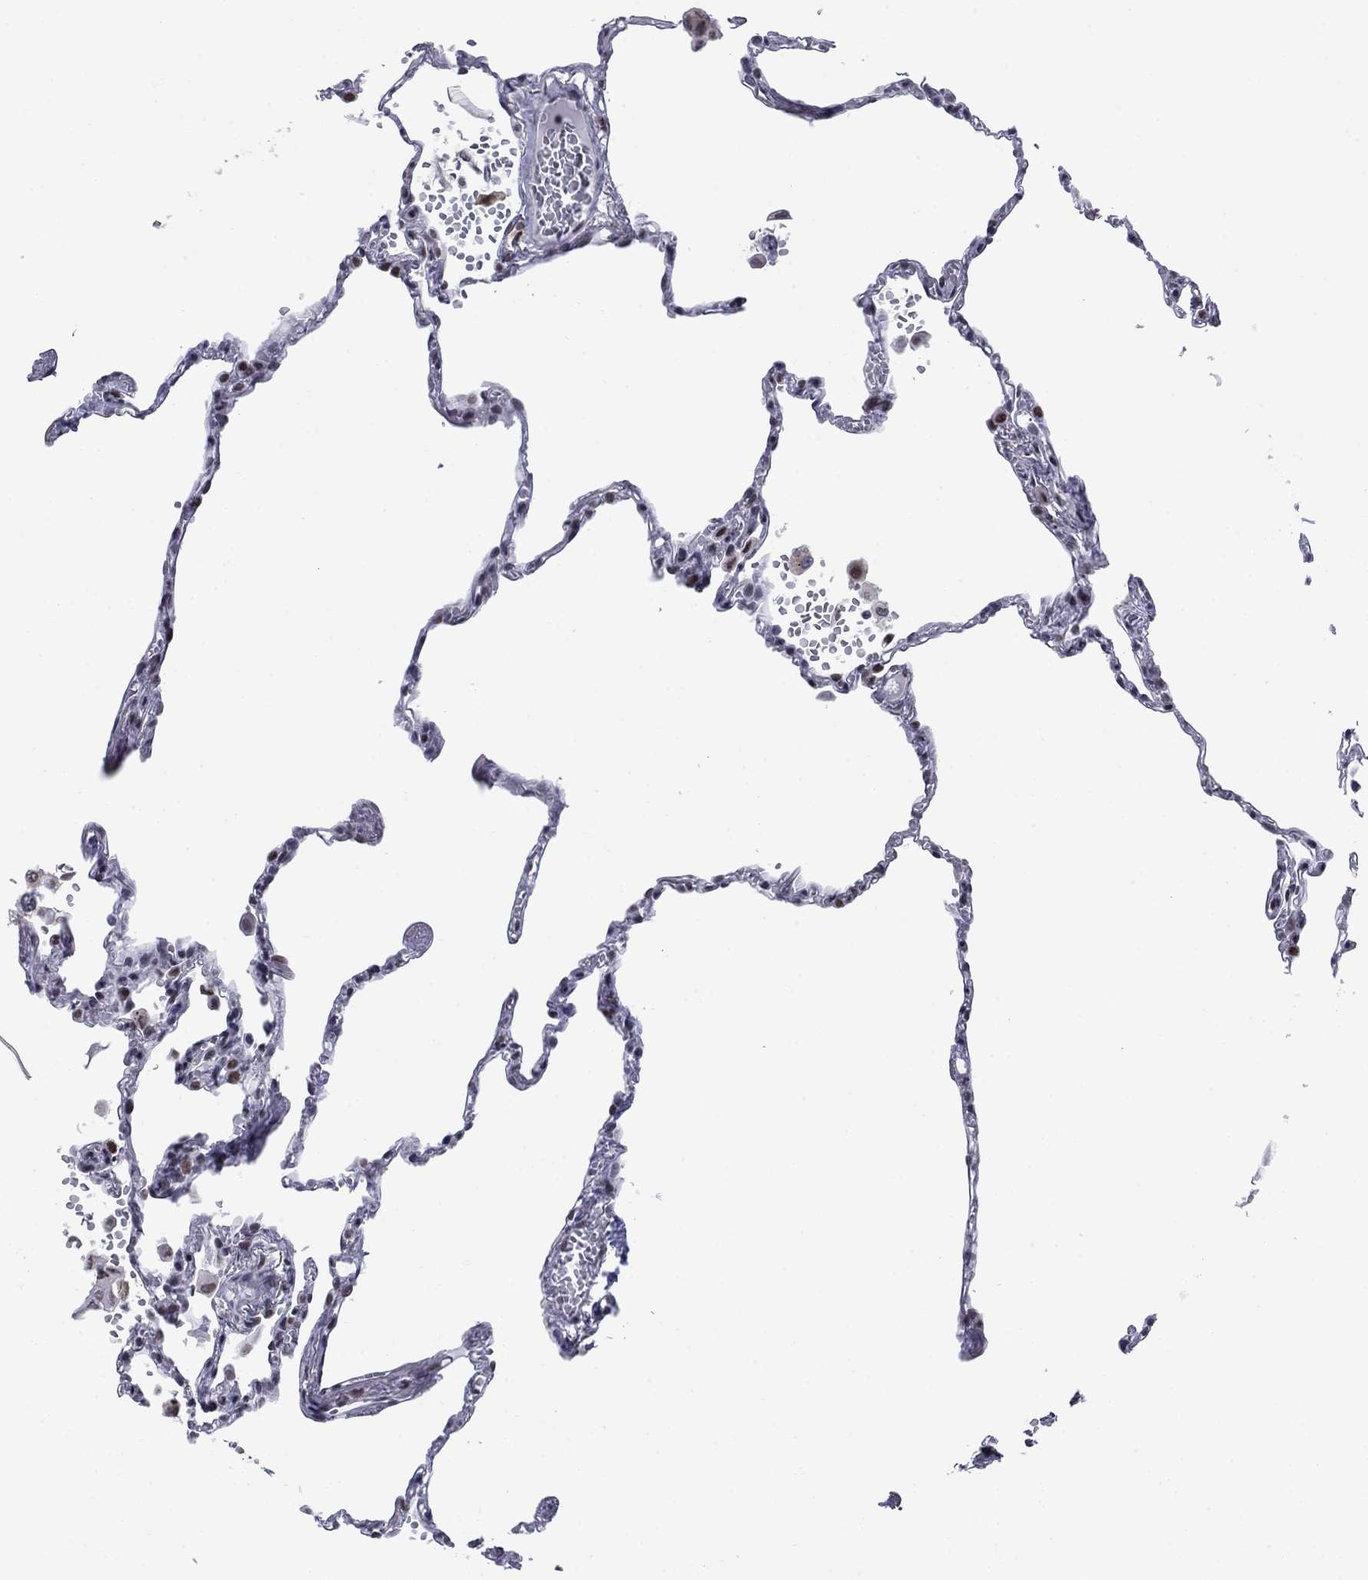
{"staining": {"intensity": "moderate", "quantity": "25%-75%", "location": "nuclear"}, "tissue": "lung", "cell_type": "Alveolar cells", "image_type": "normal", "snomed": [{"axis": "morphology", "description": "Normal tissue, NOS"}, {"axis": "topography", "description": "Lung"}], "caption": "A photomicrograph of human lung stained for a protein displays moderate nuclear brown staining in alveolar cells. (Brightfield microscopy of DAB IHC at high magnification).", "gene": "NPAS3", "patient": {"sex": "male", "age": 78}}